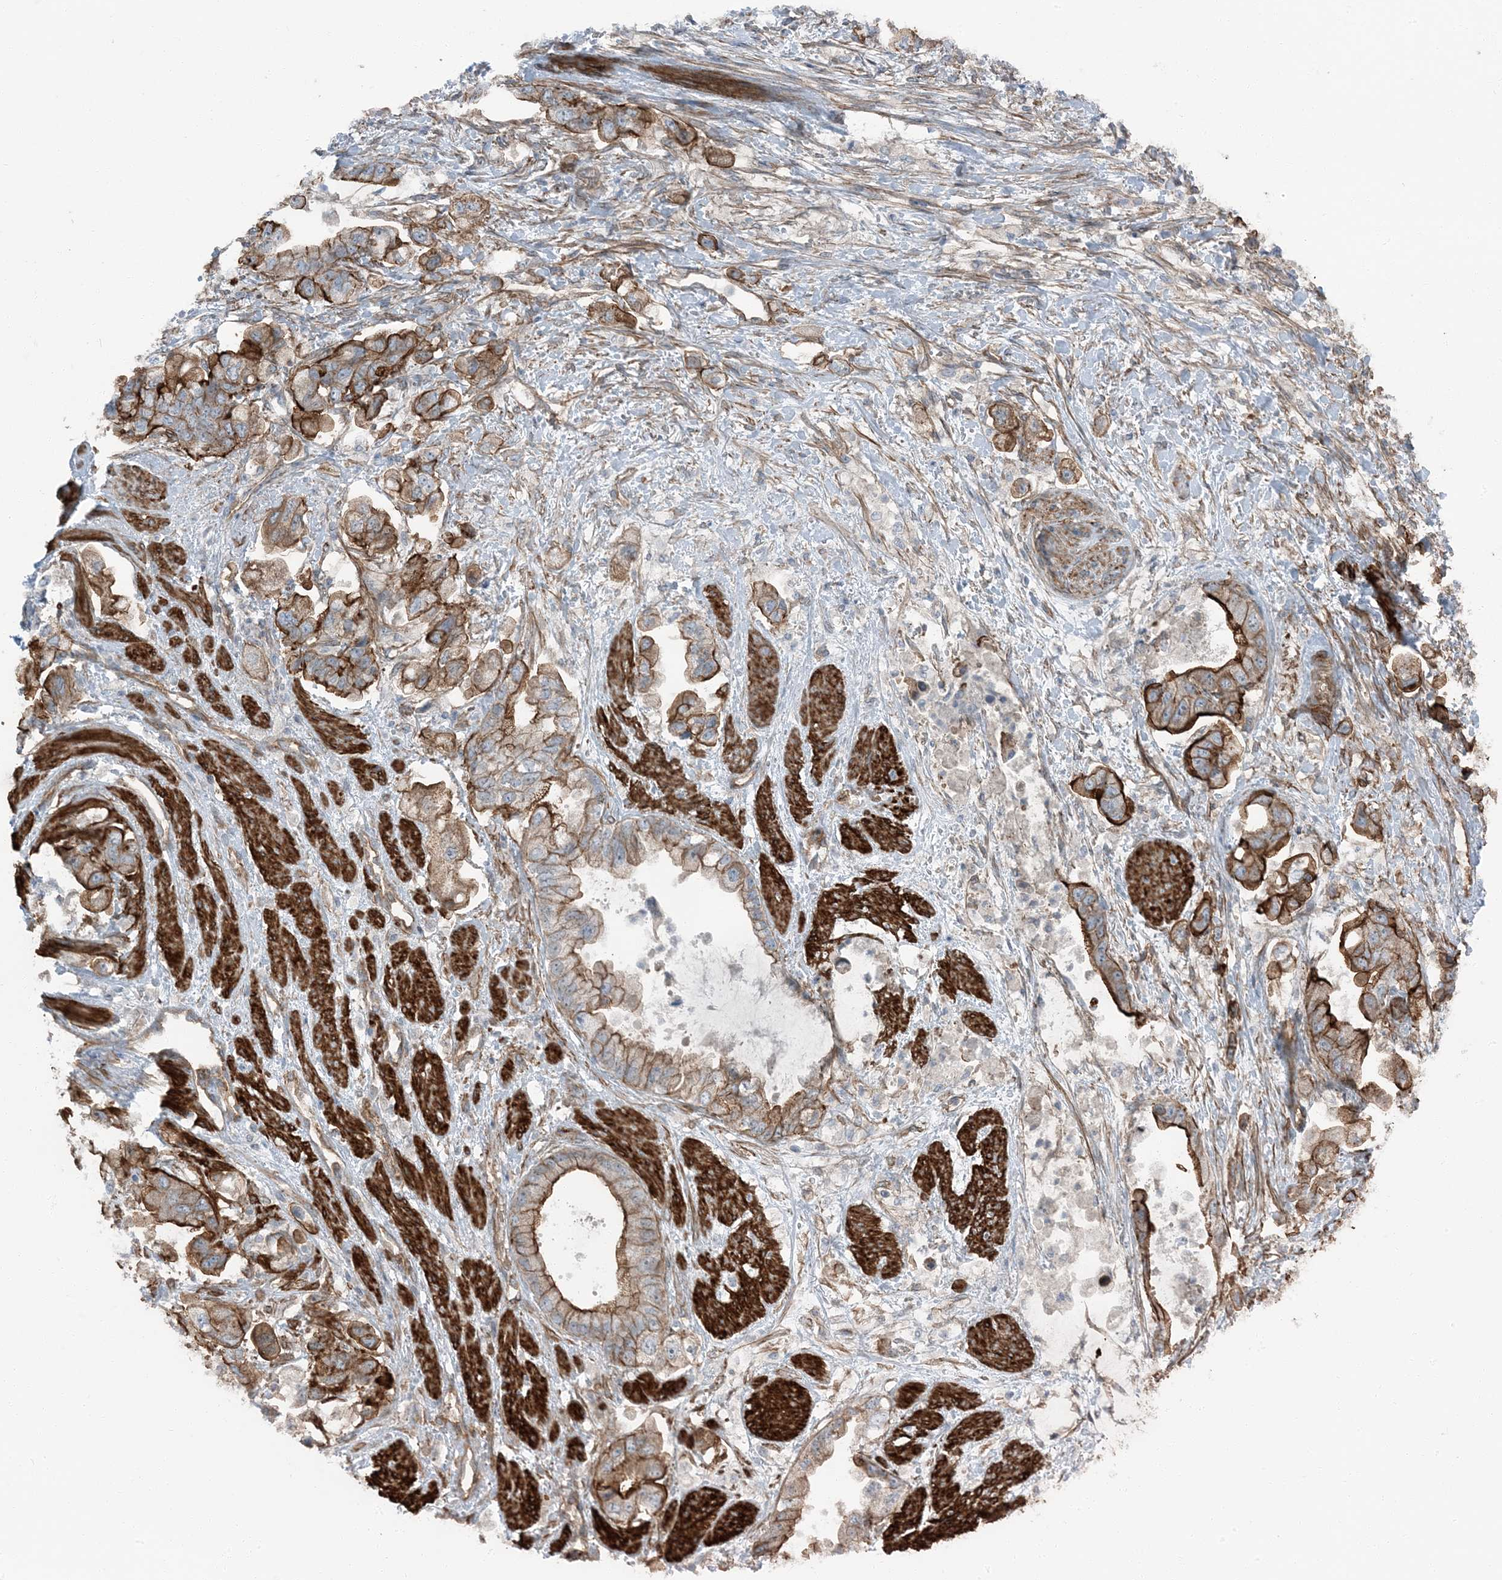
{"staining": {"intensity": "strong", "quantity": "25%-75%", "location": "cytoplasmic/membranous"}, "tissue": "stomach cancer", "cell_type": "Tumor cells", "image_type": "cancer", "snomed": [{"axis": "morphology", "description": "Adenocarcinoma, NOS"}, {"axis": "topography", "description": "Stomach"}], "caption": "Immunohistochemical staining of stomach adenocarcinoma demonstrates high levels of strong cytoplasmic/membranous expression in about 25%-75% of tumor cells.", "gene": "ZFP90", "patient": {"sex": "male", "age": 62}}